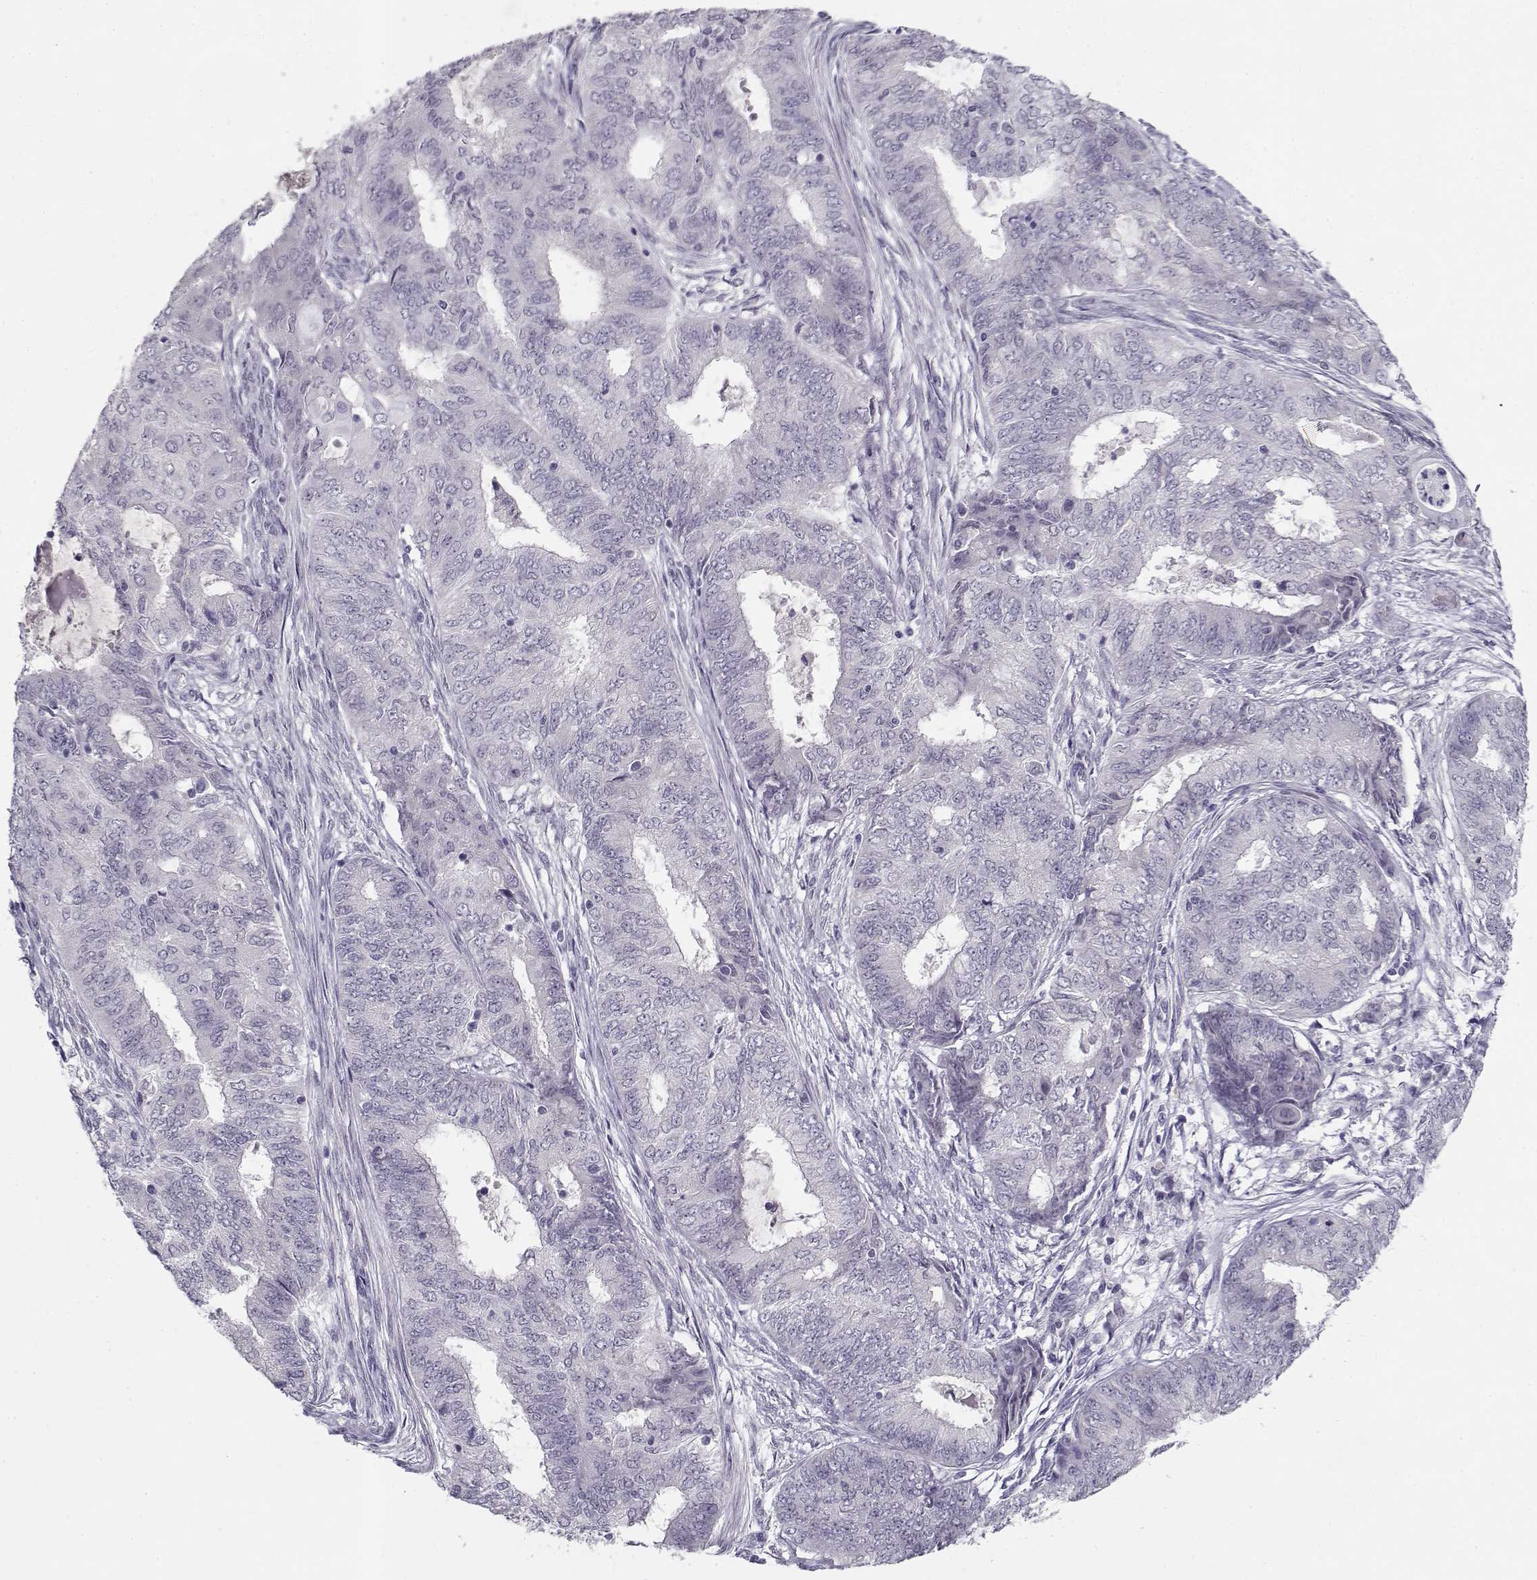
{"staining": {"intensity": "negative", "quantity": "none", "location": "none"}, "tissue": "endometrial cancer", "cell_type": "Tumor cells", "image_type": "cancer", "snomed": [{"axis": "morphology", "description": "Adenocarcinoma, NOS"}, {"axis": "topography", "description": "Endometrium"}], "caption": "Photomicrograph shows no significant protein staining in tumor cells of adenocarcinoma (endometrial).", "gene": "C16orf86", "patient": {"sex": "female", "age": 62}}